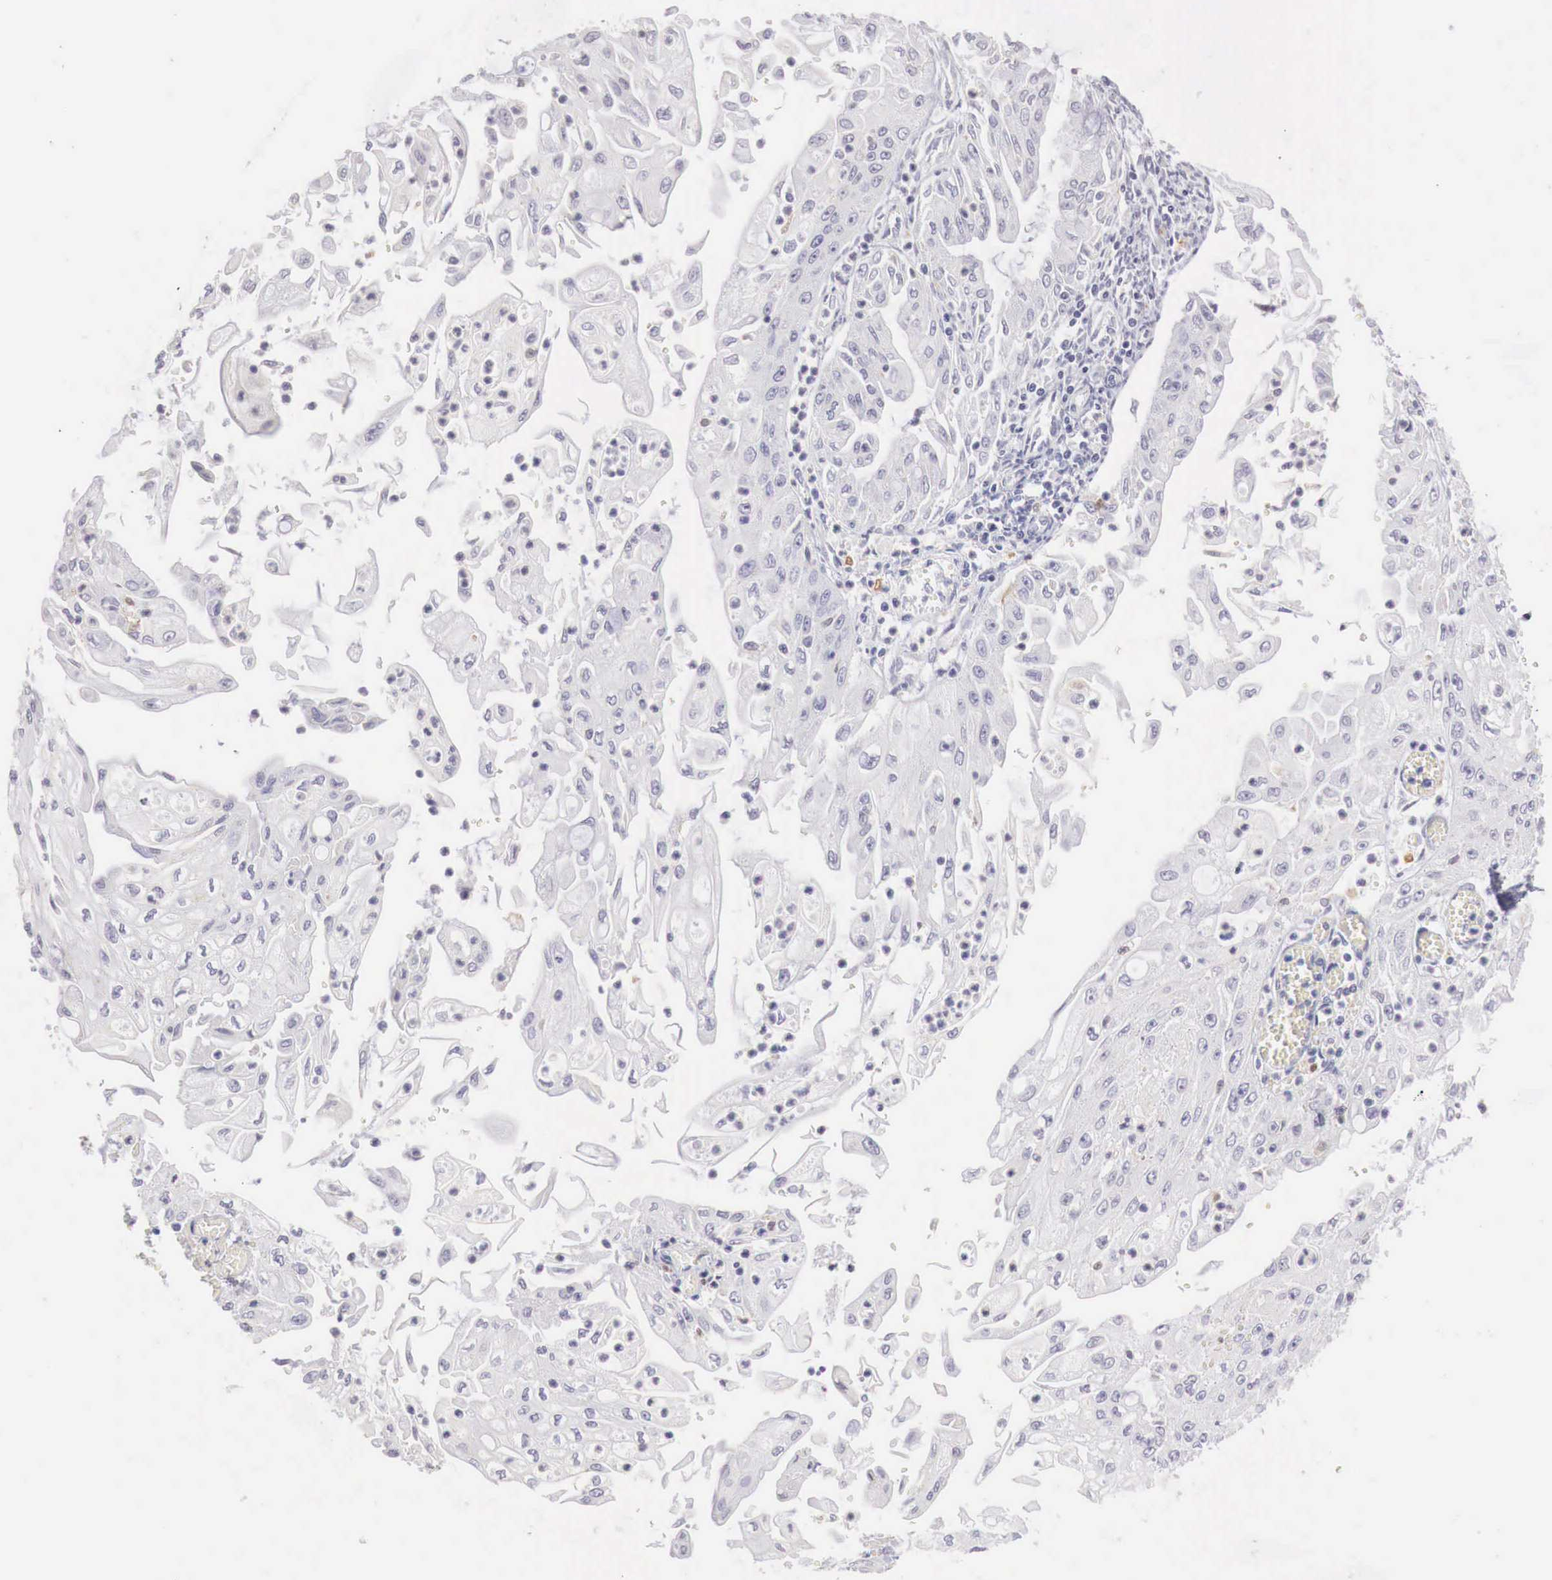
{"staining": {"intensity": "negative", "quantity": "none", "location": "none"}, "tissue": "endometrial cancer", "cell_type": "Tumor cells", "image_type": "cancer", "snomed": [{"axis": "morphology", "description": "Adenocarcinoma, NOS"}, {"axis": "topography", "description": "Endometrium"}], "caption": "IHC of endometrial adenocarcinoma exhibits no positivity in tumor cells. (Stains: DAB IHC with hematoxylin counter stain, Microscopy: brightfield microscopy at high magnification).", "gene": "RENBP", "patient": {"sex": "female", "age": 75}}